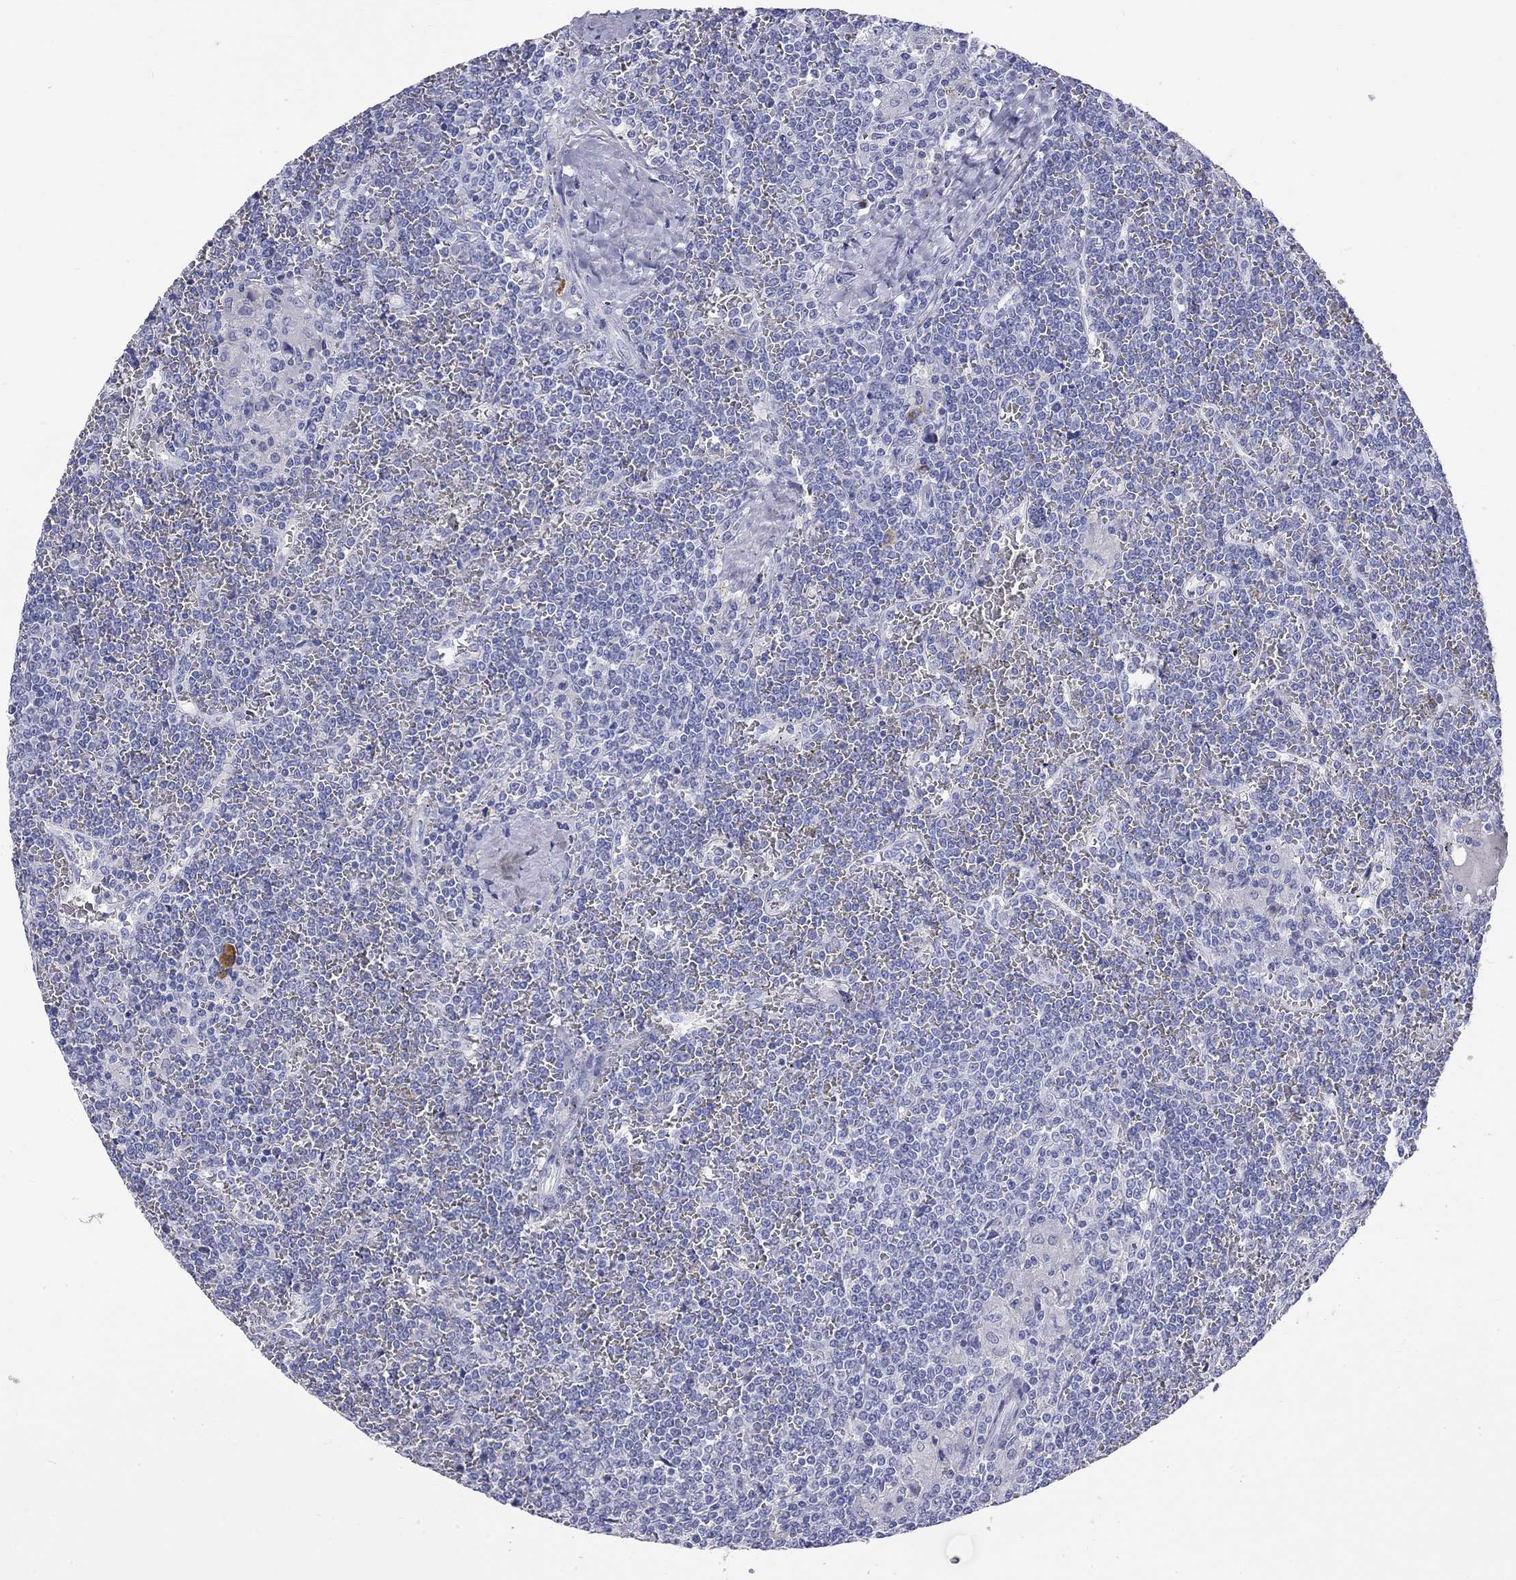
{"staining": {"intensity": "negative", "quantity": "none", "location": "none"}, "tissue": "lymphoma", "cell_type": "Tumor cells", "image_type": "cancer", "snomed": [{"axis": "morphology", "description": "Malignant lymphoma, non-Hodgkin's type, Low grade"}, {"axis": "topography", "description": "Spleen"}], "caption": "This is an IHC histopathology image of human malignant lymphoma, non-Hodgkin's type (low-grade). There is no staining in tumor cells.", "gene": "PHOX2B", "patient": {"sex": "female", "age": 19}}